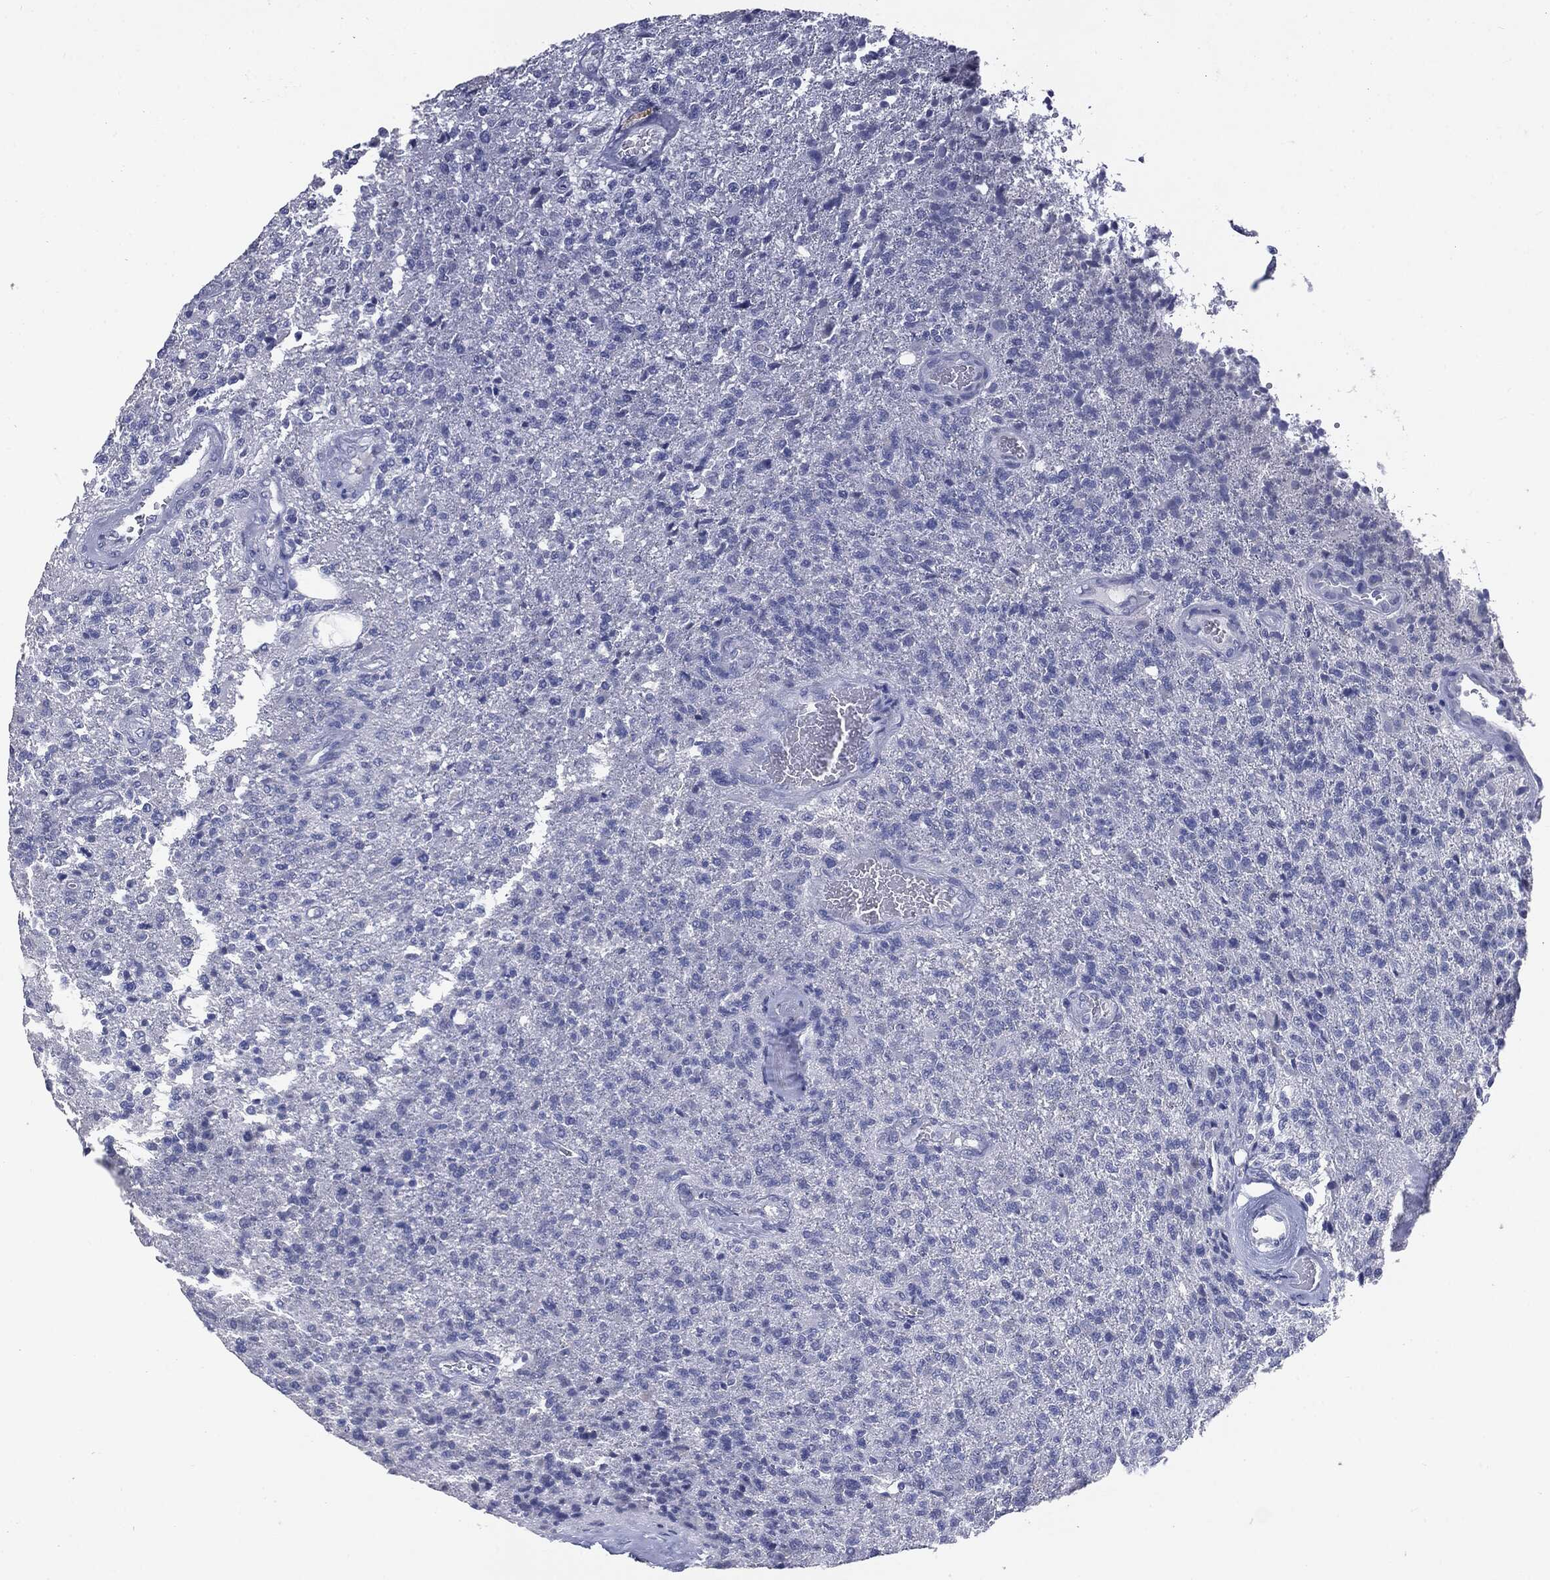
{"staining": {"intensity": "negative", "quantity": "none", "location": "none"}, "tissue": "glioma", "cell_type": "Tumor cells", "image_type": "cancer", "snomed": [{"axis": "morphology", "description": "Glioma, malignant, High grade"}, {"axis": "topography", "description": "Brain"}], "caption": "Tumor cells are negative for brown protein staining in glioma.", "gene": "TSHB", "patient": {"sex": "male", "age": 56}}